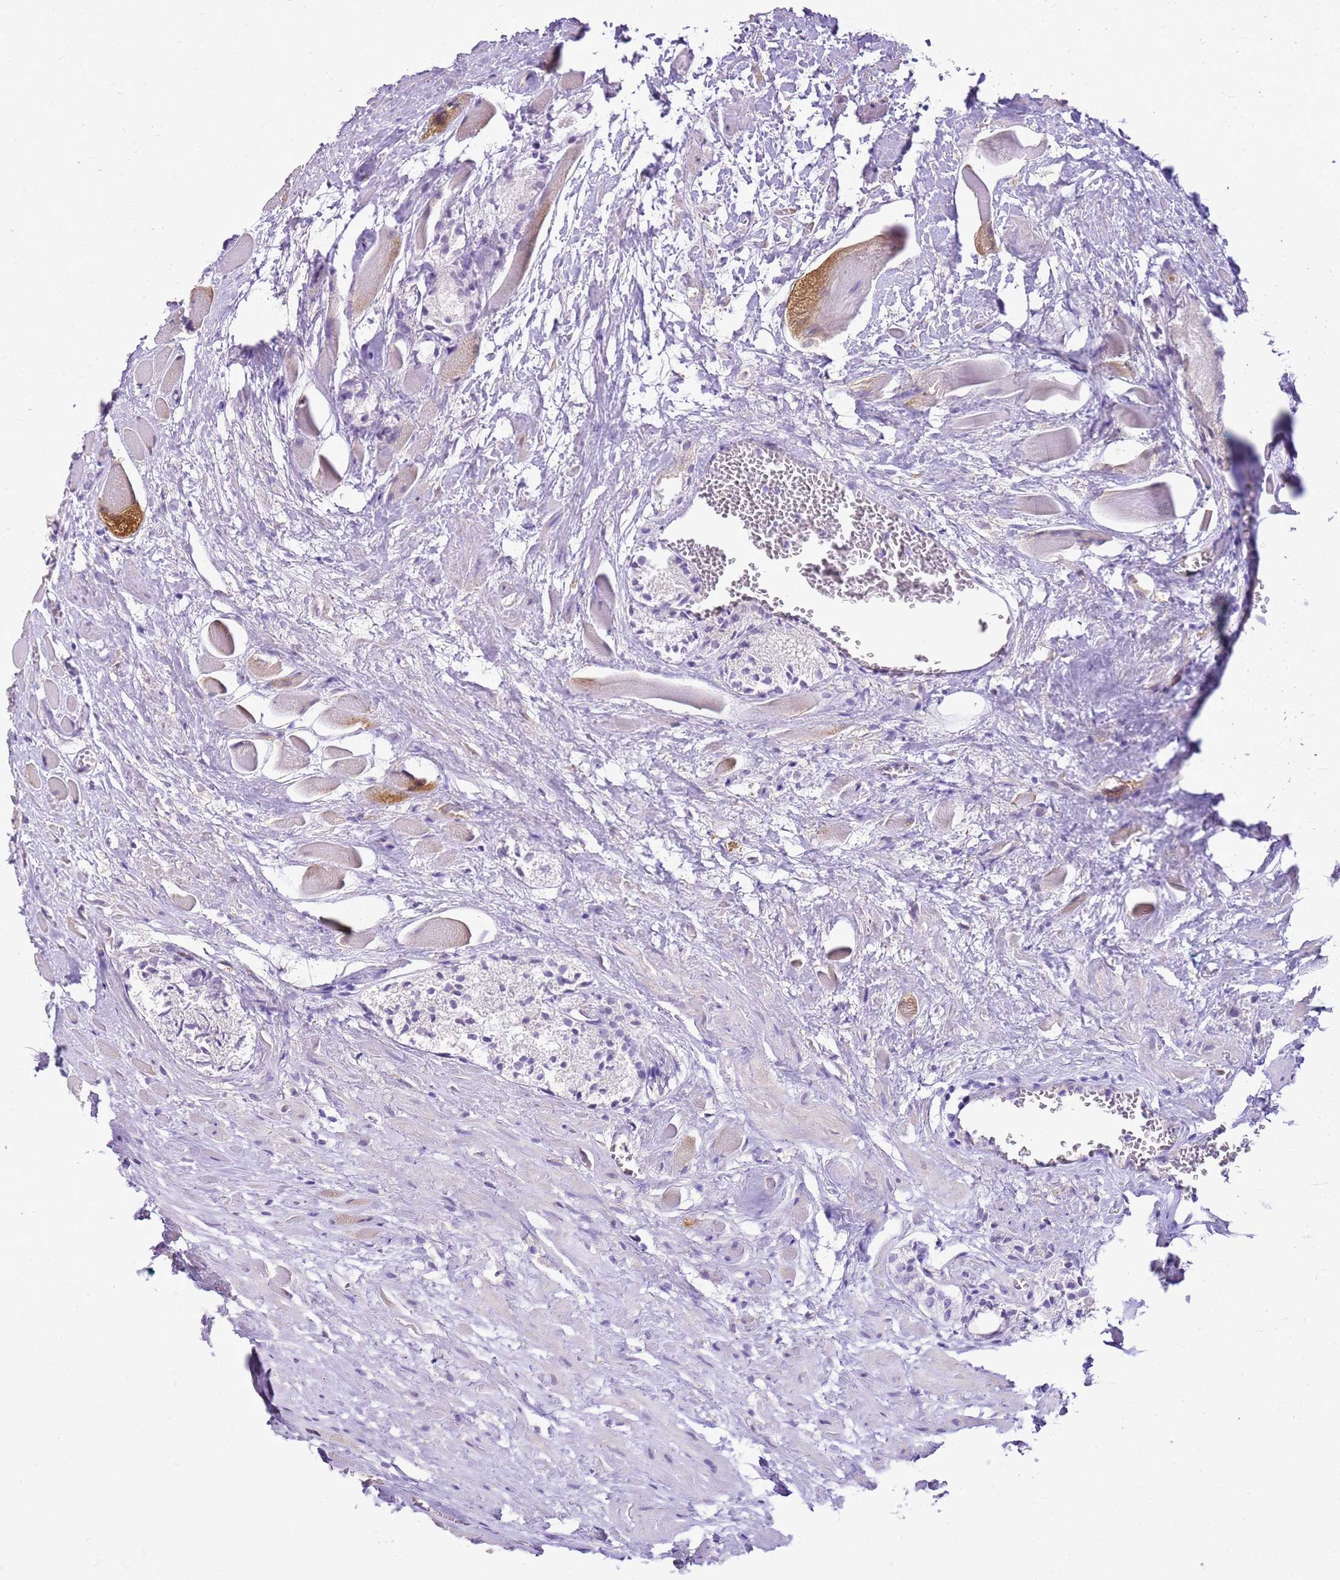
{"staining": {"intensity": "negative", "quantity": "none", "location": "none"}, "tissue": "prostate cancer", "cell_type": "Tumor cells", "image_type": "cancer", "snomed": [{"axis": "morphology", "description": "Adenocarcinoma, Low grade"}, {"axis": "topography", "description": "Prostate"}], "caption": "Prostate cancer was stained to show a protein in brown. There is no significant staining in tumor cells.", "gene": "HSPB1", "patient": {"sex": "male", "age": 67}}